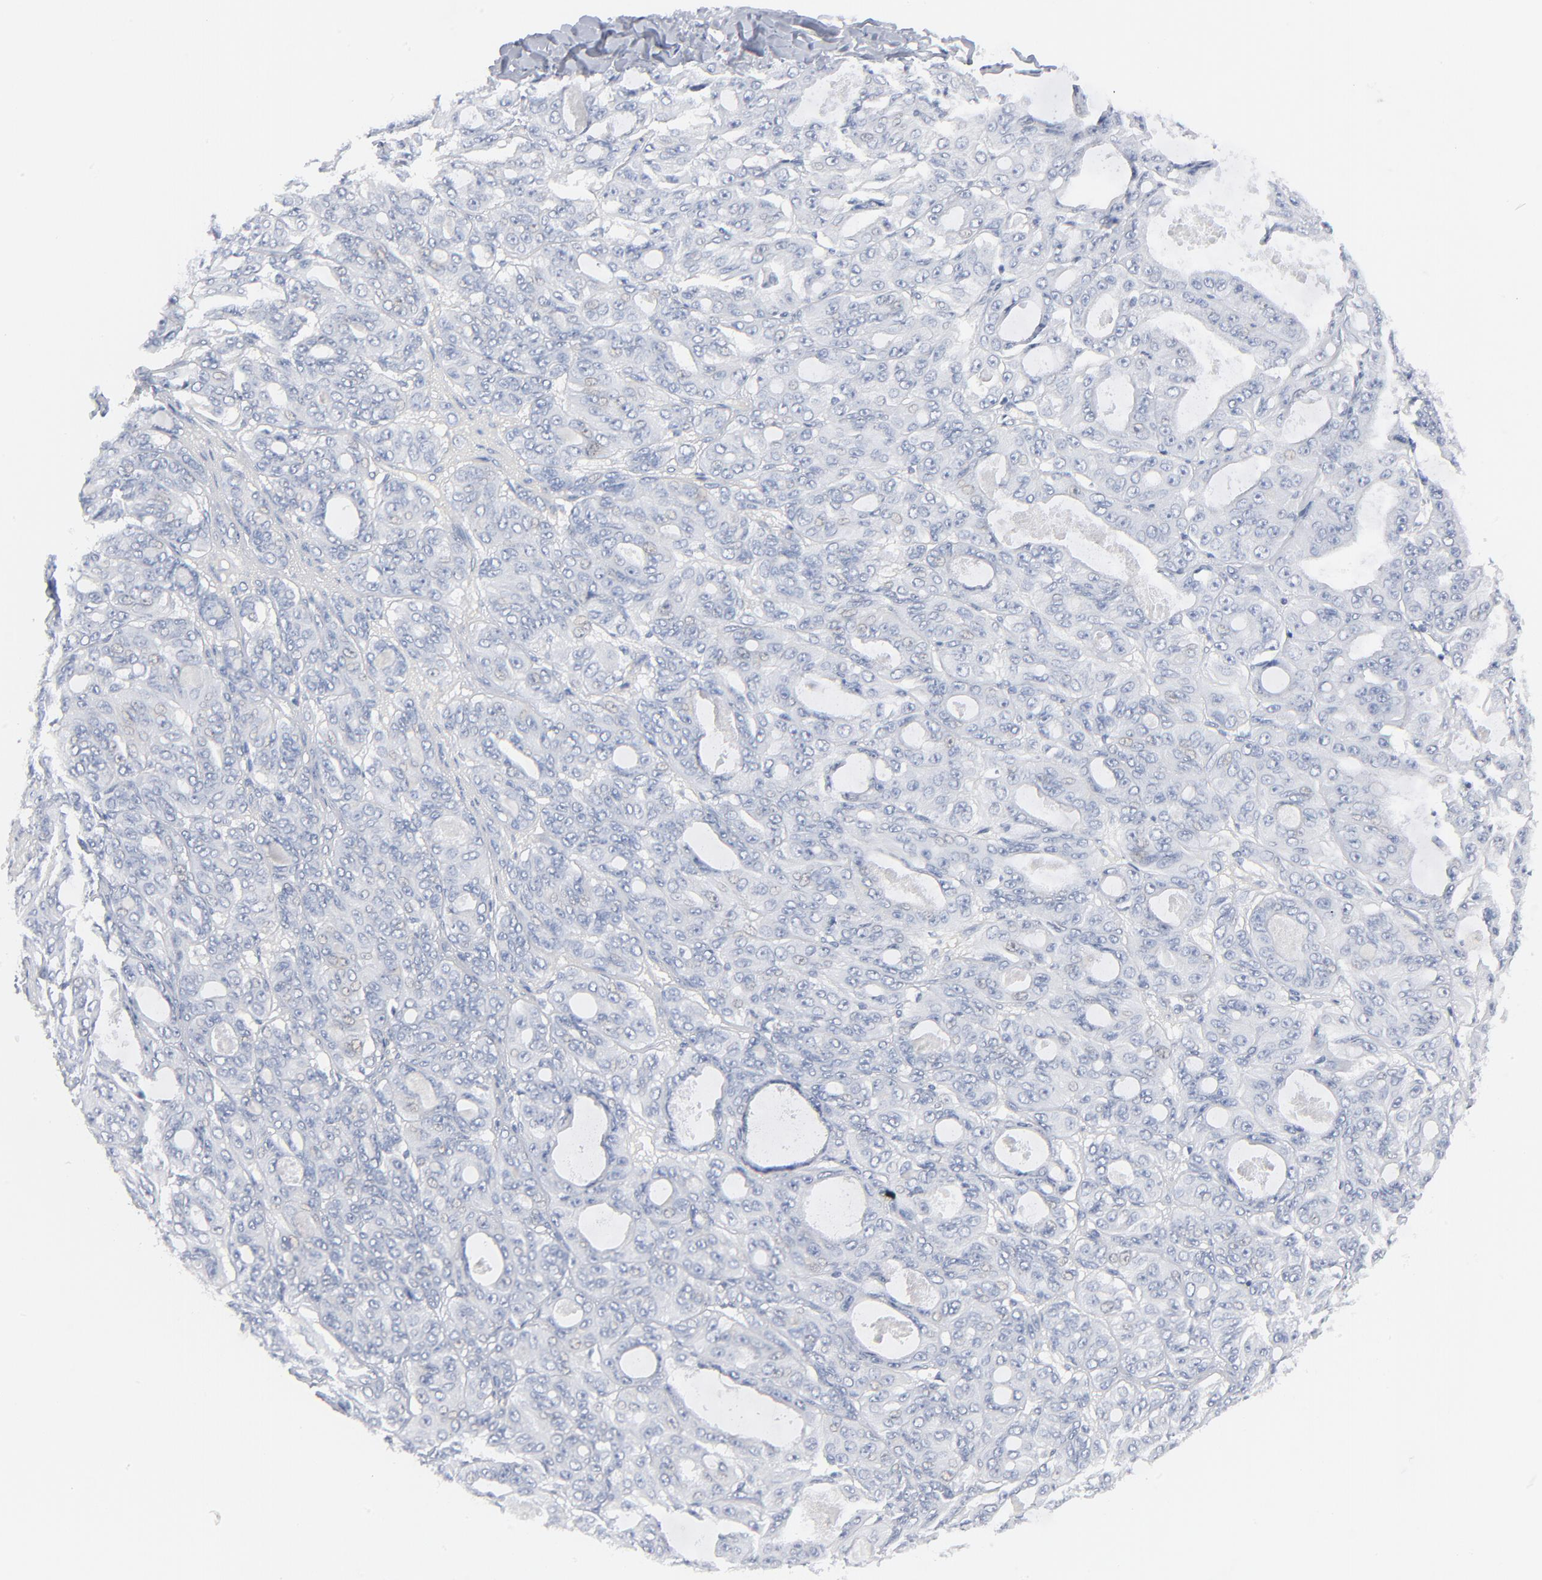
{"staining": {"intensity": "negative", "quantity": "none", "location": "none"}, "tissue": "ovarian cancer", "cell_type": "Tumor cells", "image_type": "cancer", "snomed": [{"axis": "morphology", "description": "Carcinoma, endometroid"}, {"axis": "topography", "description": "Ovary"}], "caption": "Photomicrograph shows no protein positivity in tumor cells of ovarian cancer tissue.", "gene": "PTK2B", "patient": {"sex": "female", "age": 61}}